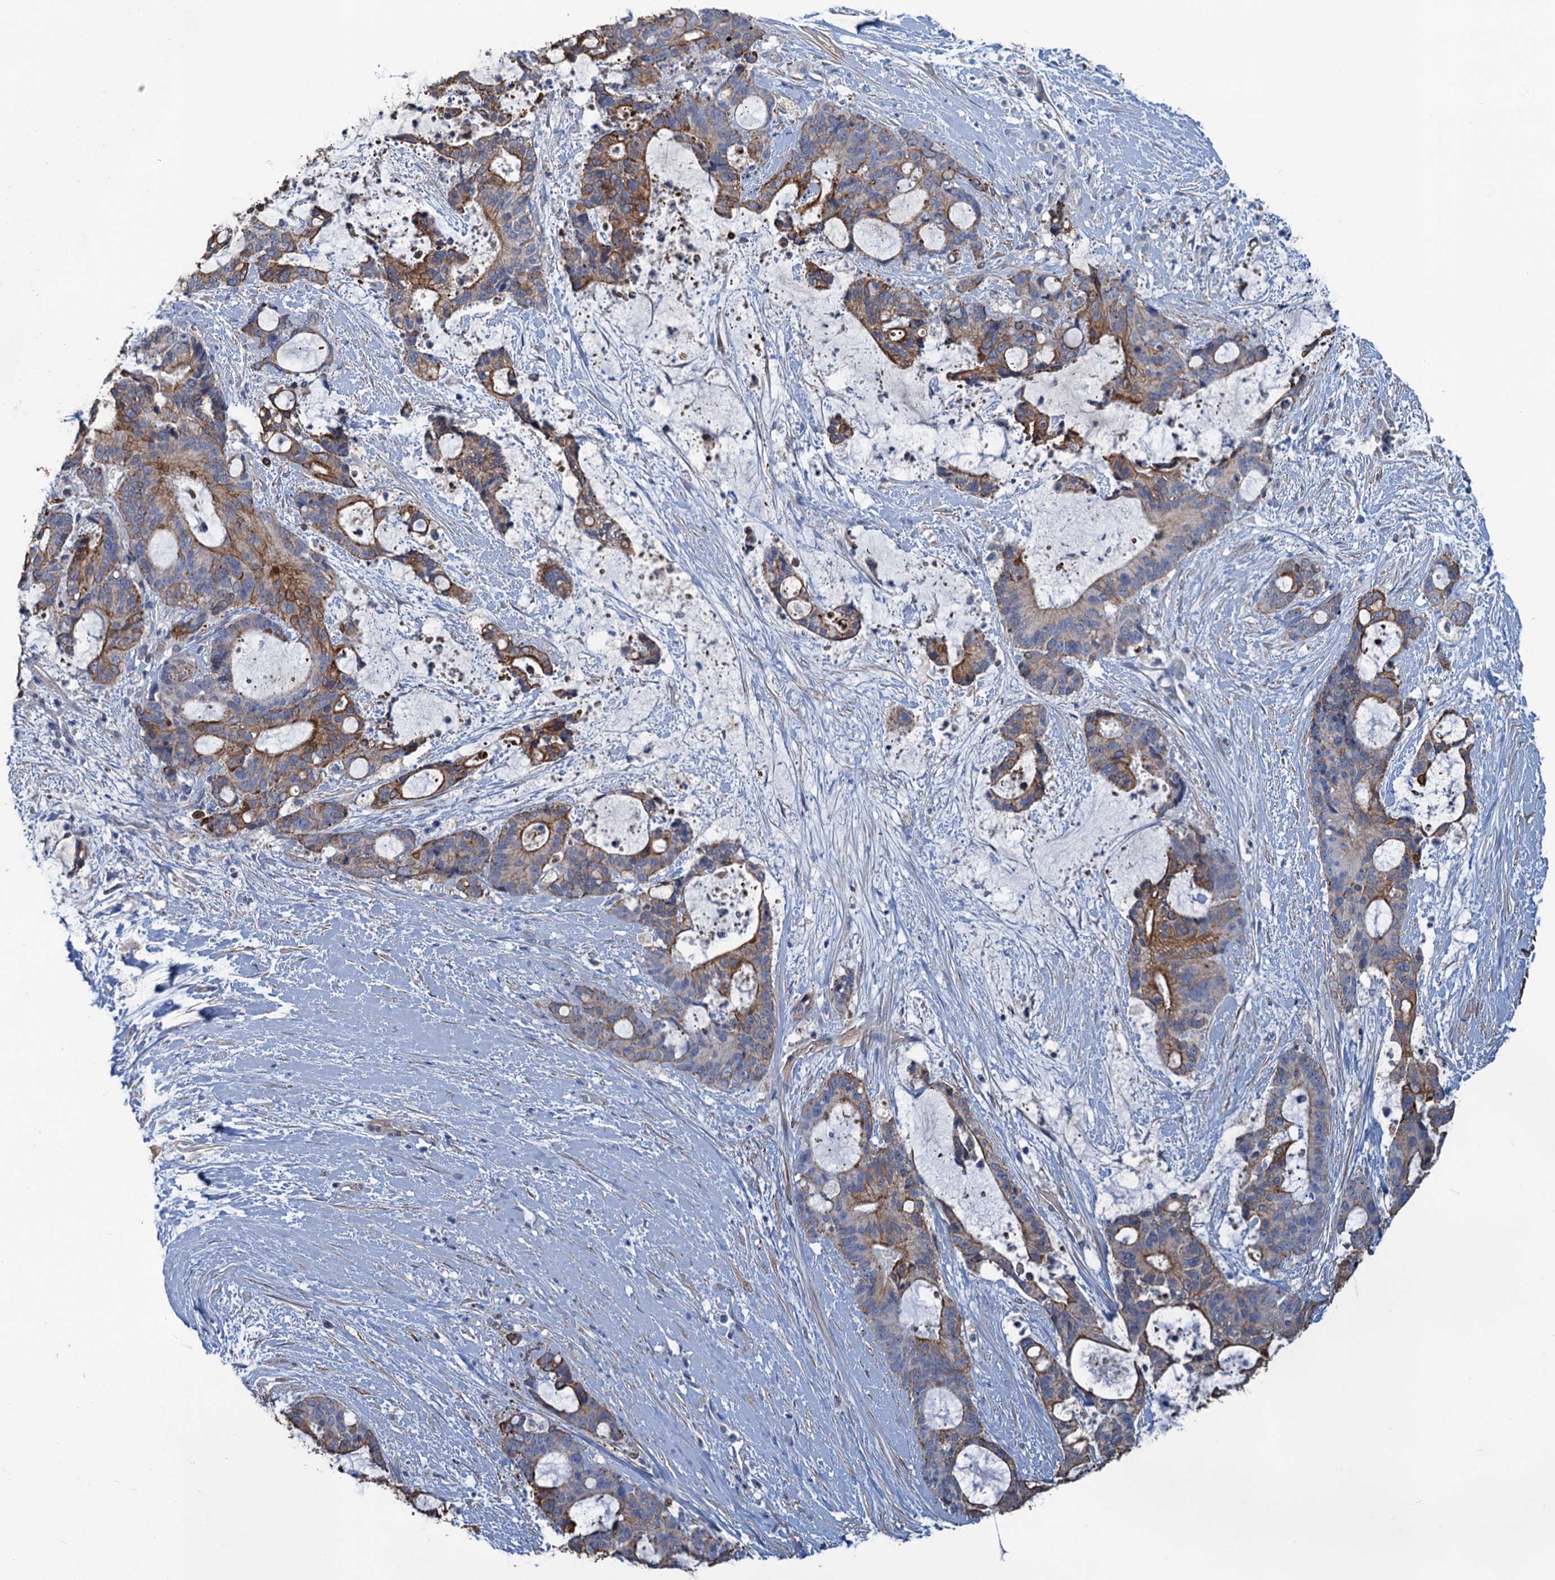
{"staining": {"intensity": "moderate", "quantity": "25%-75%", "location": "cytoplasmic/membranous"}, "tissue": "liver cancer", "cell_type": "Tumor cells", "image_type": "cancer", "snomed": [{"axis": "morphology", "description": "Normal tissue, NOS"}, {"axis": "morphology", "description": "Cholangiocarcinoma"}, {"axis": "topography", "description": "Liver"}, {"axis": "topography", "description": "Peripheral nerve tissue"}], "caption": "The immunohistochemical stain shows moderate cytoplasmic/membranous staining in tumor cells of liver cancer tissue. (brown staining indicates protein expression, while blue staining denotes nuclei).", "gene": "SMCO3", "patient": {"sex": "female", "age": 73}}